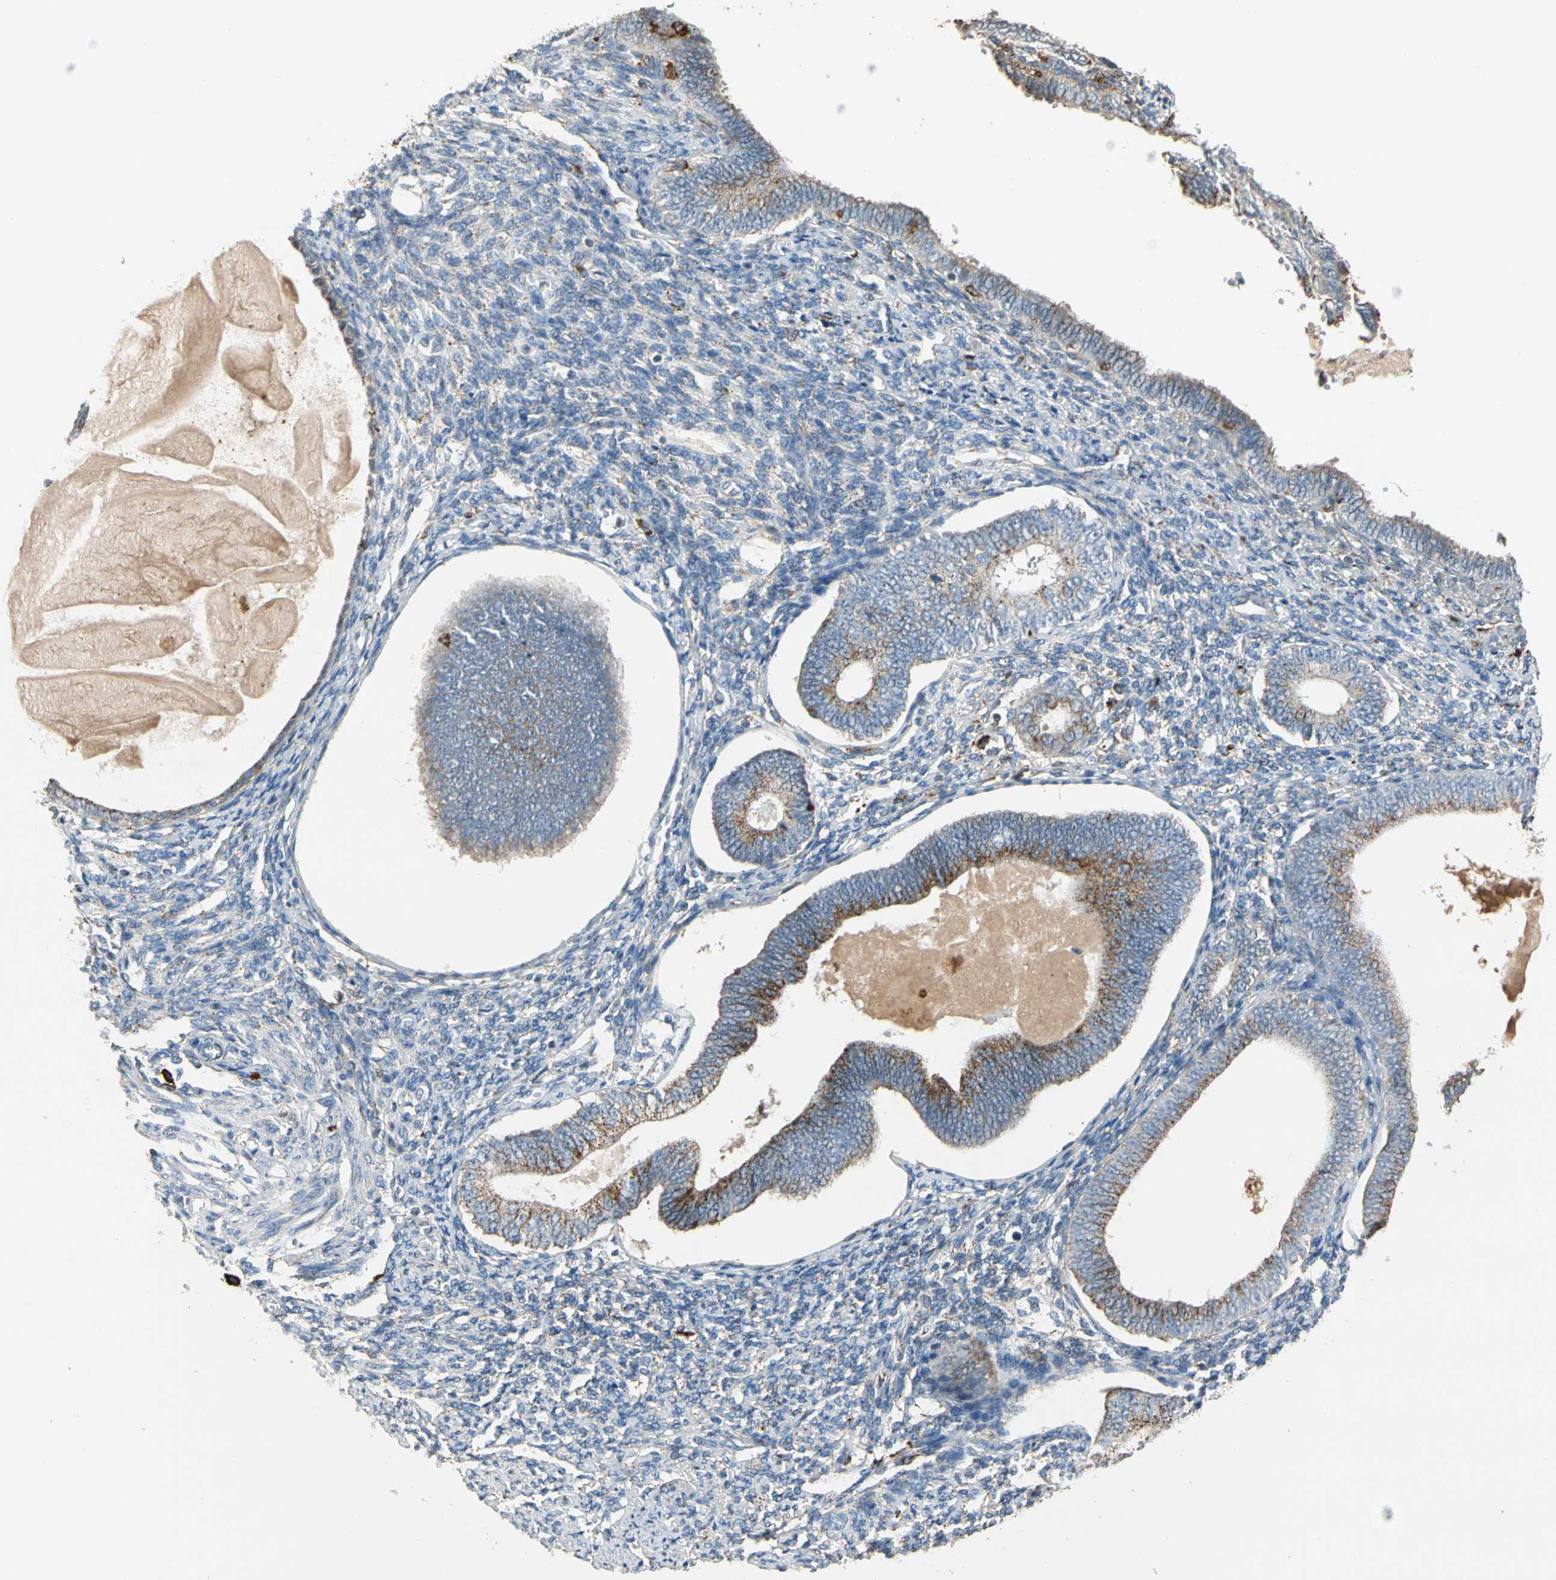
{"staining": {"intensity": "negative", "quantity": "none", "location": "none"}, "tissue": "endometrium", "cell_type": "Cells in endometrial stroma", "image_type": "normal", "snomed": [{"axis": "morphology", "description": "Normal tissue, NOS"}, {"axis": "topography", "description": "Endometrium"}], "caption": "An image of endometrium stained for a protein exhibits no brown staining in cells in endometrial stroma. Nuclei are stained in blue.", "gene": "GM2A", "patient": {"sex": "female", "age": 82}}